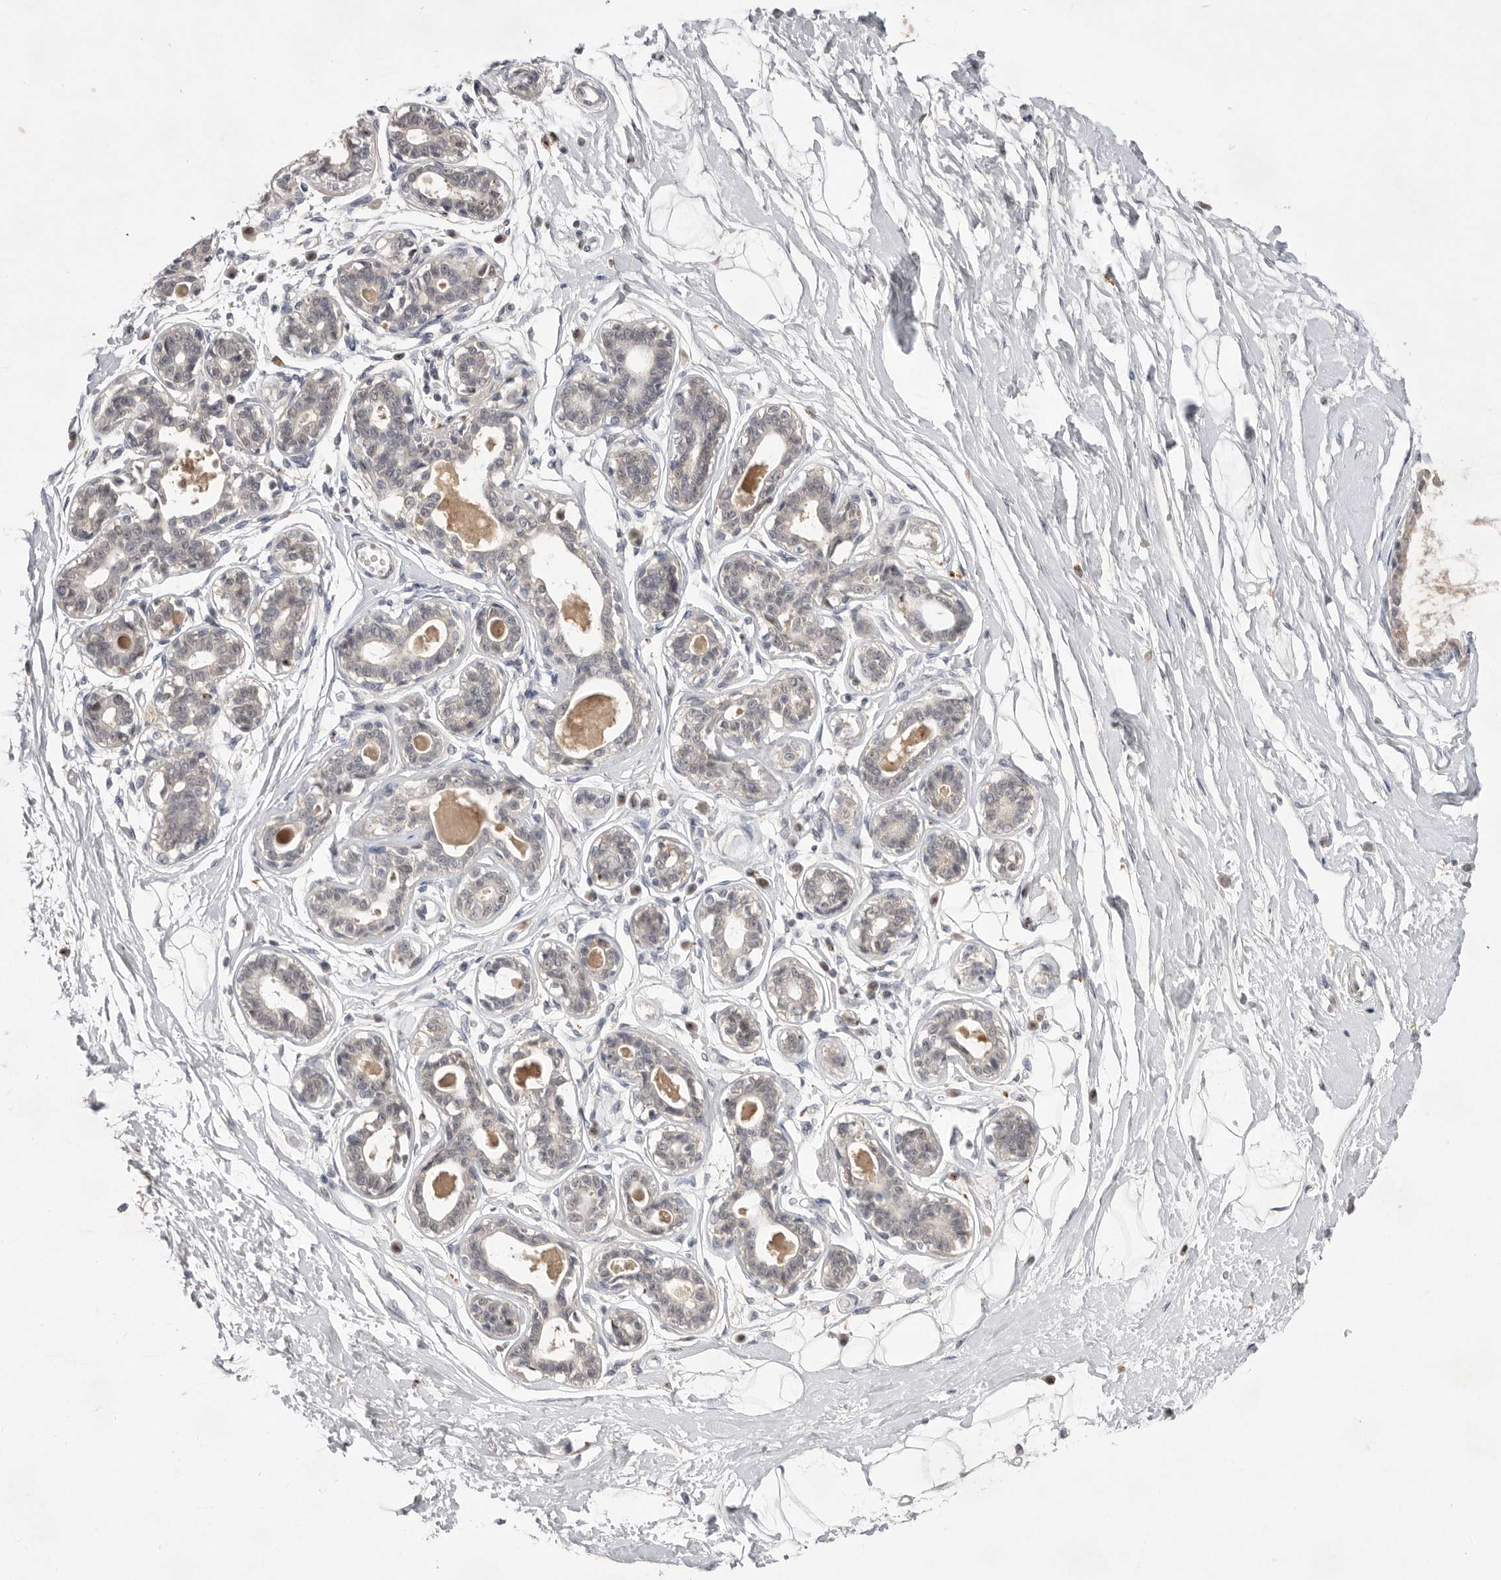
{"staining": {"intensity": "negative", "quantity": "none", "location": "none"}, "tissue": "breast", "cell_type": "Adipocytes", "image_type": "normal", "snomed": [{"axis": "morphology", "description": "Normal tissue, NOS"}, {"axis": "topography", "description": "Breast"}], "caption": "A micrograph of human breast is negative for staining in adipocytes. Brightfield microscopy of immunohistochemistry (IHC) stained with DAB (brown) and hematoxylin (blue), captured at high magnification.", "gene": "HUS1", "patient": {"sex": "female", "age": 45}}